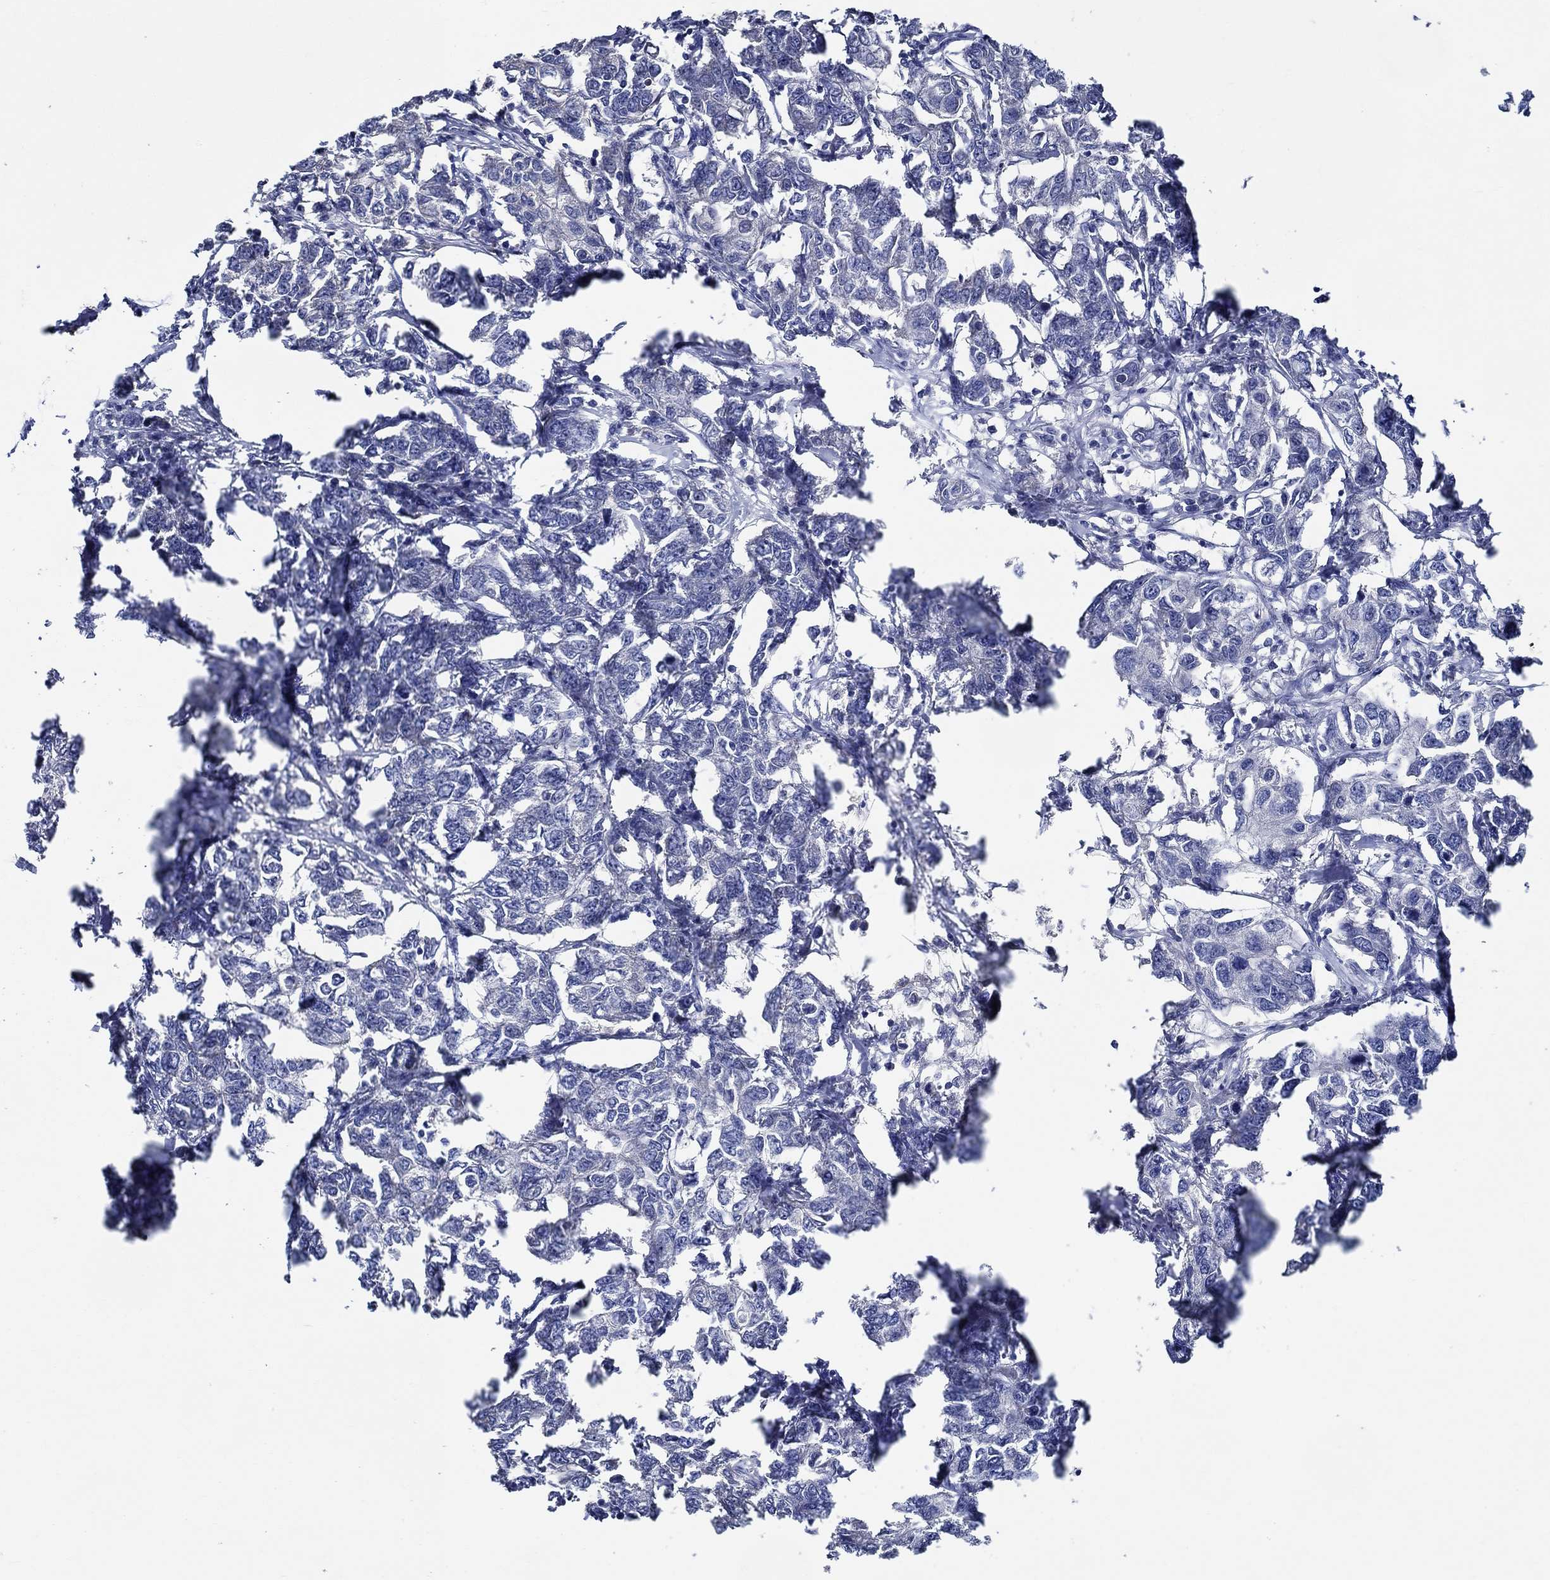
{"staining": {"intensity": "negative", "quantity": "none", "location": "none"}, "tissue": "breast cancer", "cell_type": "Tumor cells", "image_type": "cancer", "snomed": [{"axis": "morphology", "description": "Duct carcinoma"}, {"axis": "topography", "description": "Breast"}], "caption": "High power microscopy histopathology image of an immunohistochemistry photomicrograph of breast cancer (invasive ductal carcinoma), revealing no significant staining in tumor cells. Brightfield microscopy of IHC stained with DAB (3,3'-diaminobenzidine) (brown) and hematoxylin (blue), captured at high magnification.", "gene": "WDR53", "patient": {"sex": "female", "age": 88}}